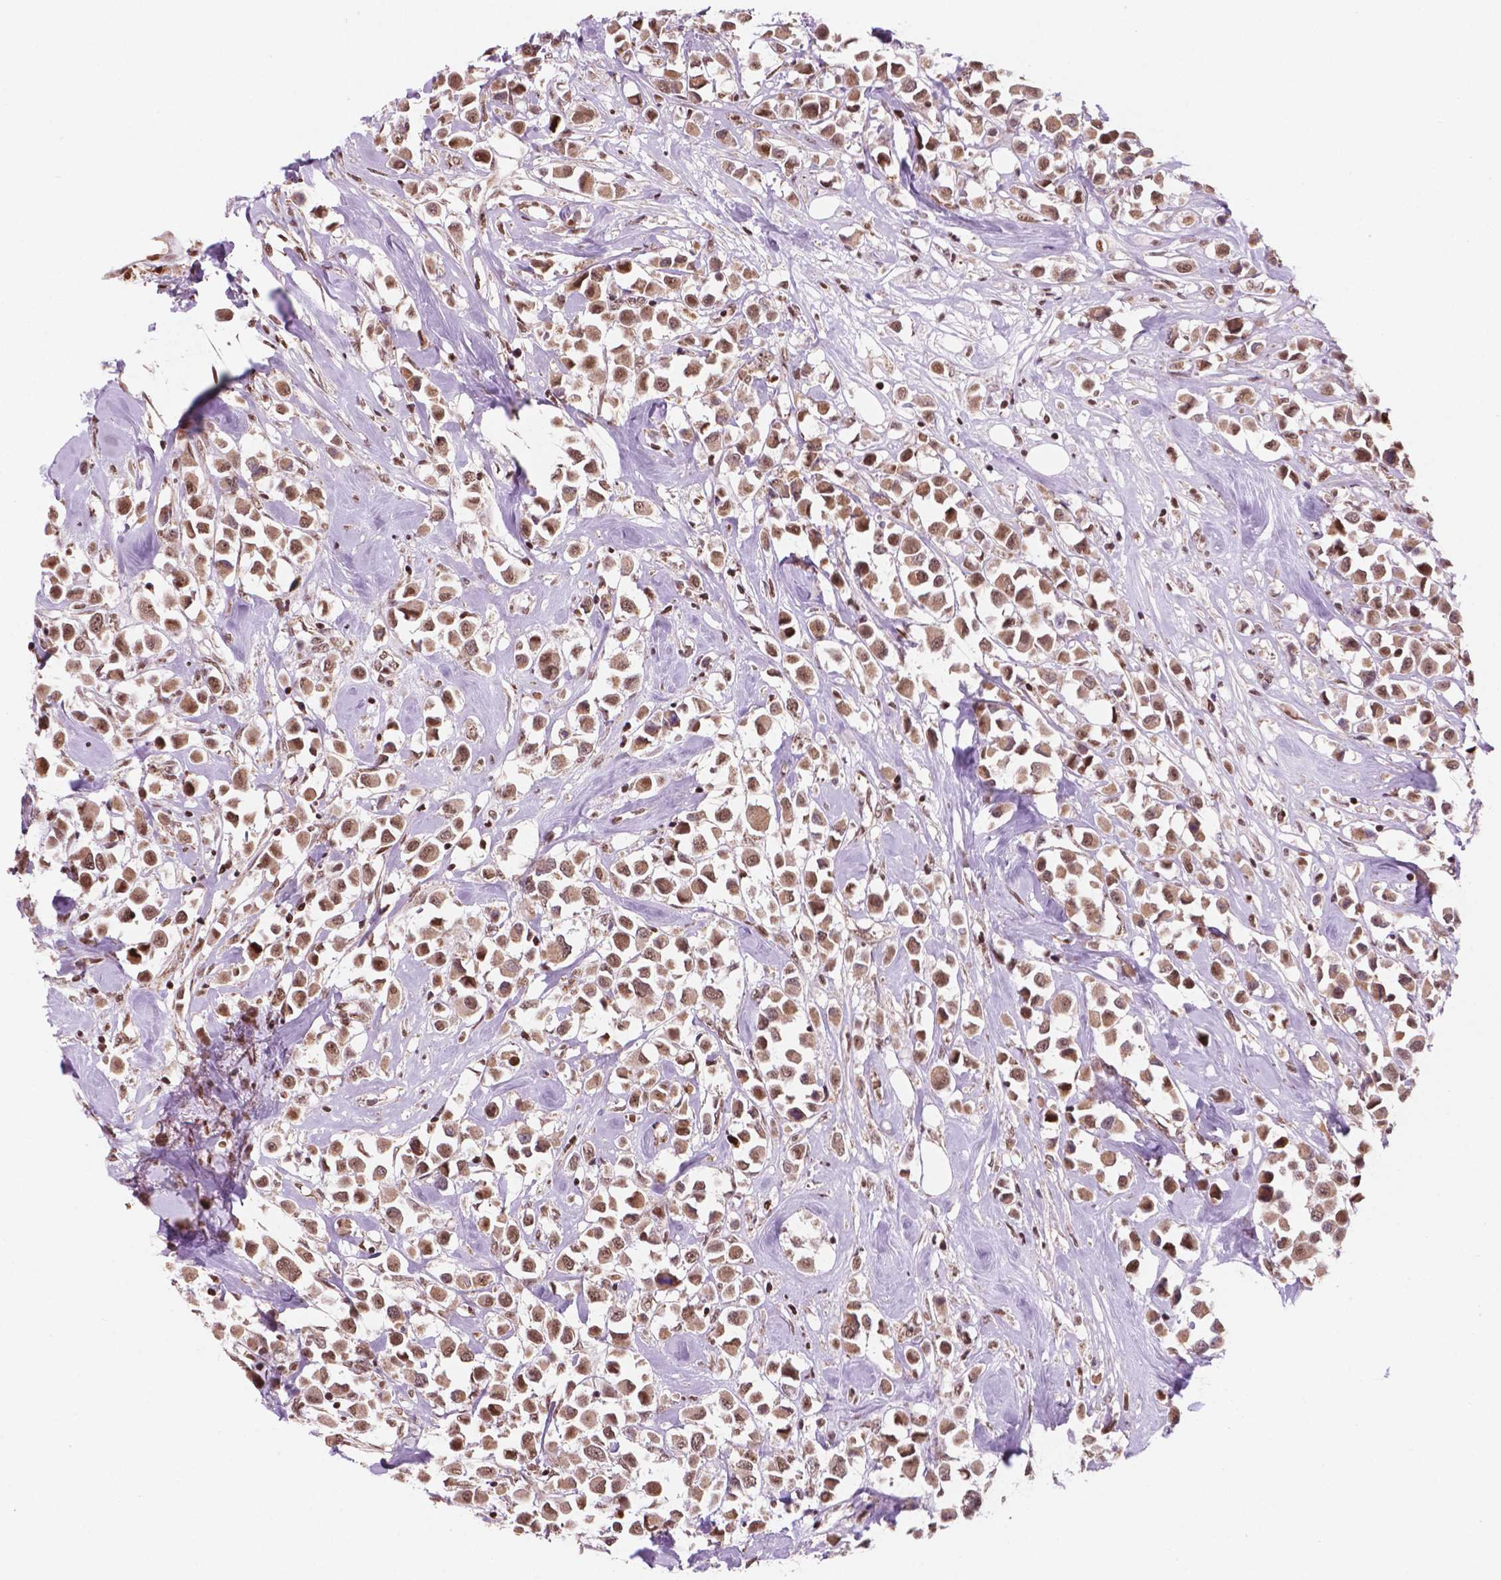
{"staining": {"intensity": "moderate", "quantity": ">75%", "location": "cytoplasmic/membranous,nuclear"}, "tissue": "breast cancer", "cell_type": "Tumor cells", "image_type": "cancer", "snomed": [{"axis": "morphology", "description": "Duct carcinoma"}, {"axis": "topography", "description": "Breast"}], "caption": "There is medium levels of moderate cytoplasmic/membranous and nuclear staining in tumor cells of invasive ductal carcinoma (breast), as demonstrated by immunohistochemical staining (brown color).", "gene": "NDUFA10", "patient": {"sex": "female", "age": 61}}